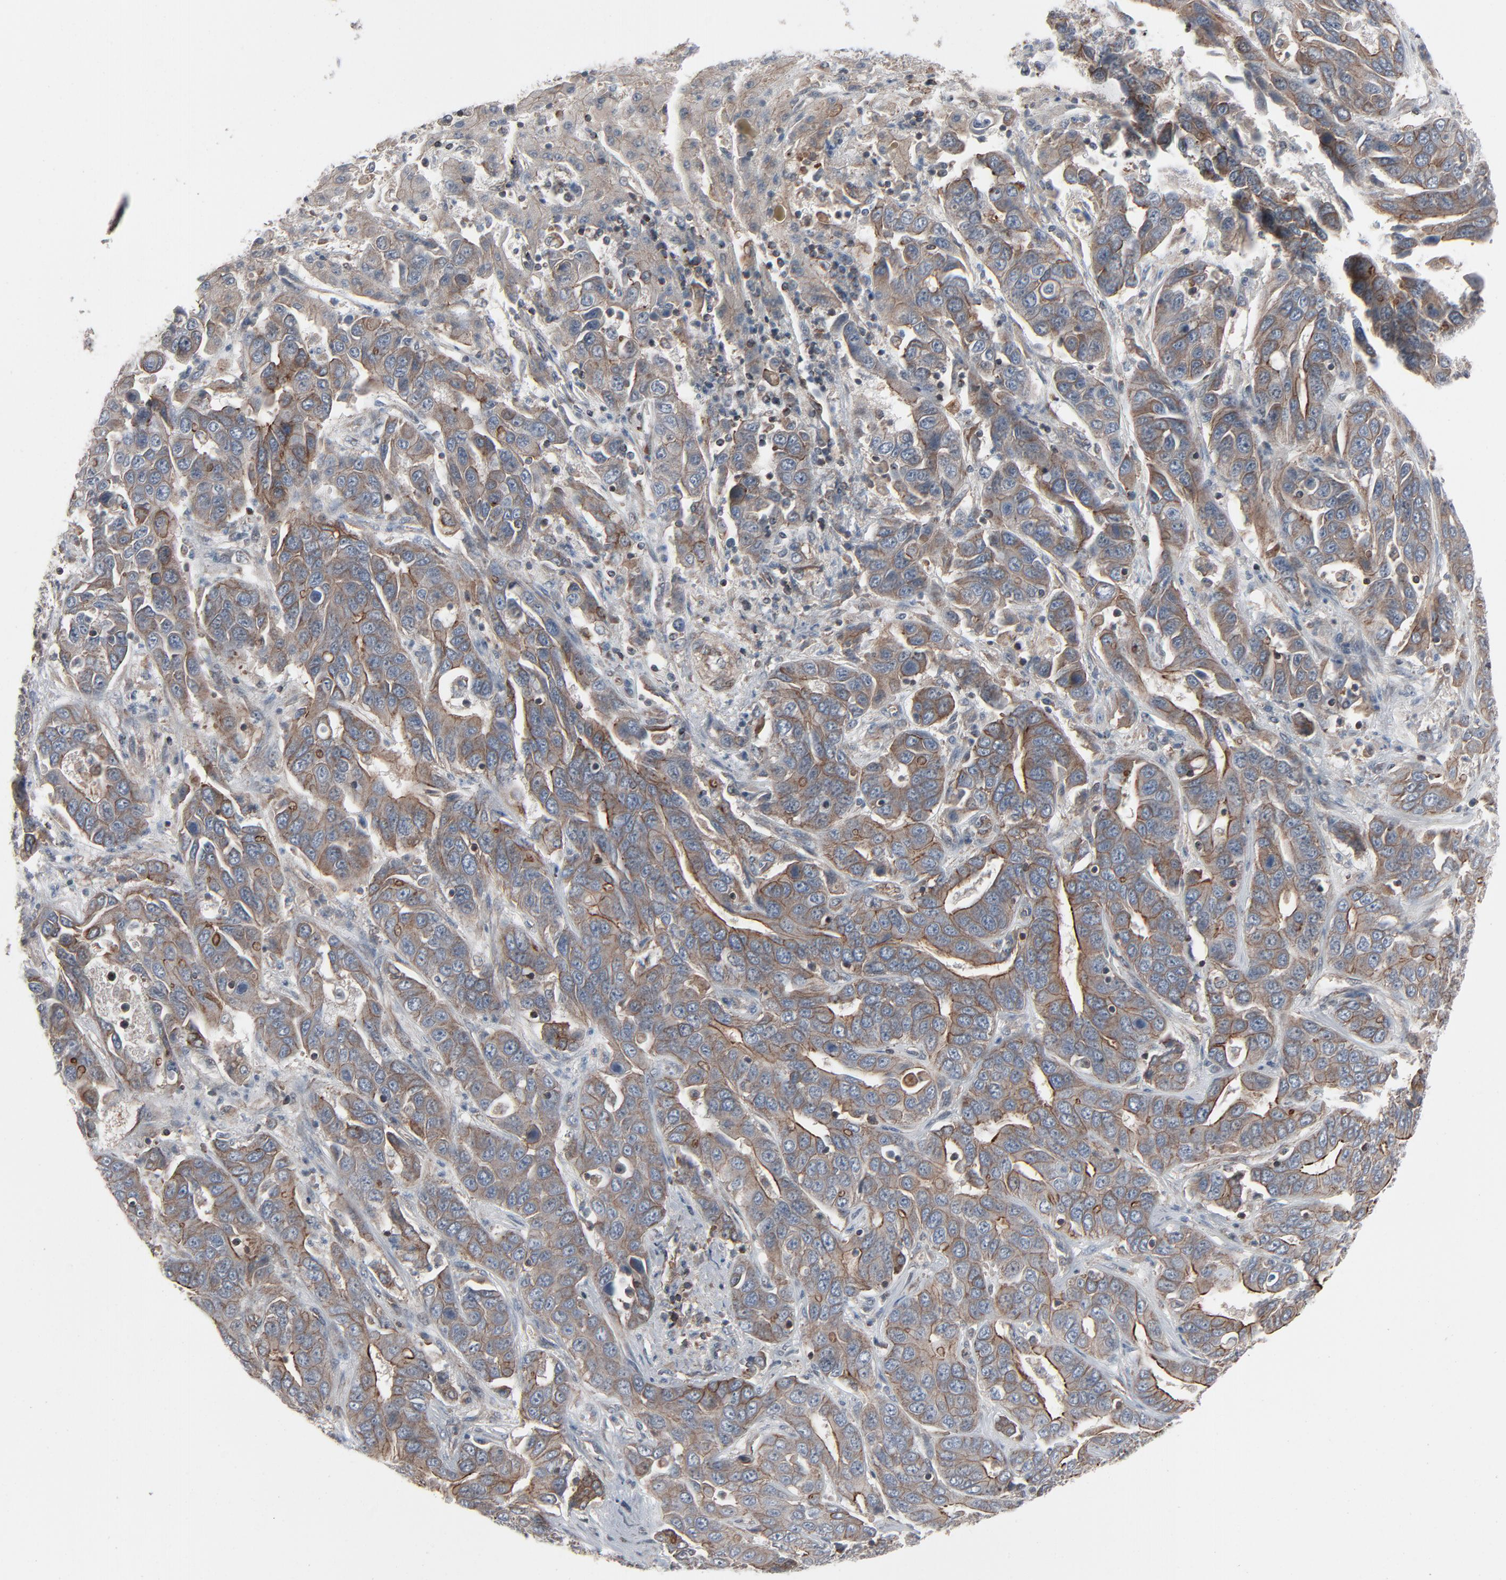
{"staining": {"intensity": "moderate", "quantity": "25%-75%", "location": "cytoplasmic/membranous"}, "tissue": "liver cancer", "cell_type": "Tumor cells", "image_type": "cancer", "snomed": [{"axis": "morphology", "description": "Cholangiocarcinoma"}, {"axis": "topography", "description": "Liver"}], "caption": "A medium amount of moderate cytoplasmic/membranous positivity is seen in about 25%-75% of tumor cells in cholangiocarcinoma (liver) tissue.", "gene": "OPTN", "patient": {"sex": "female", "age": 52}}